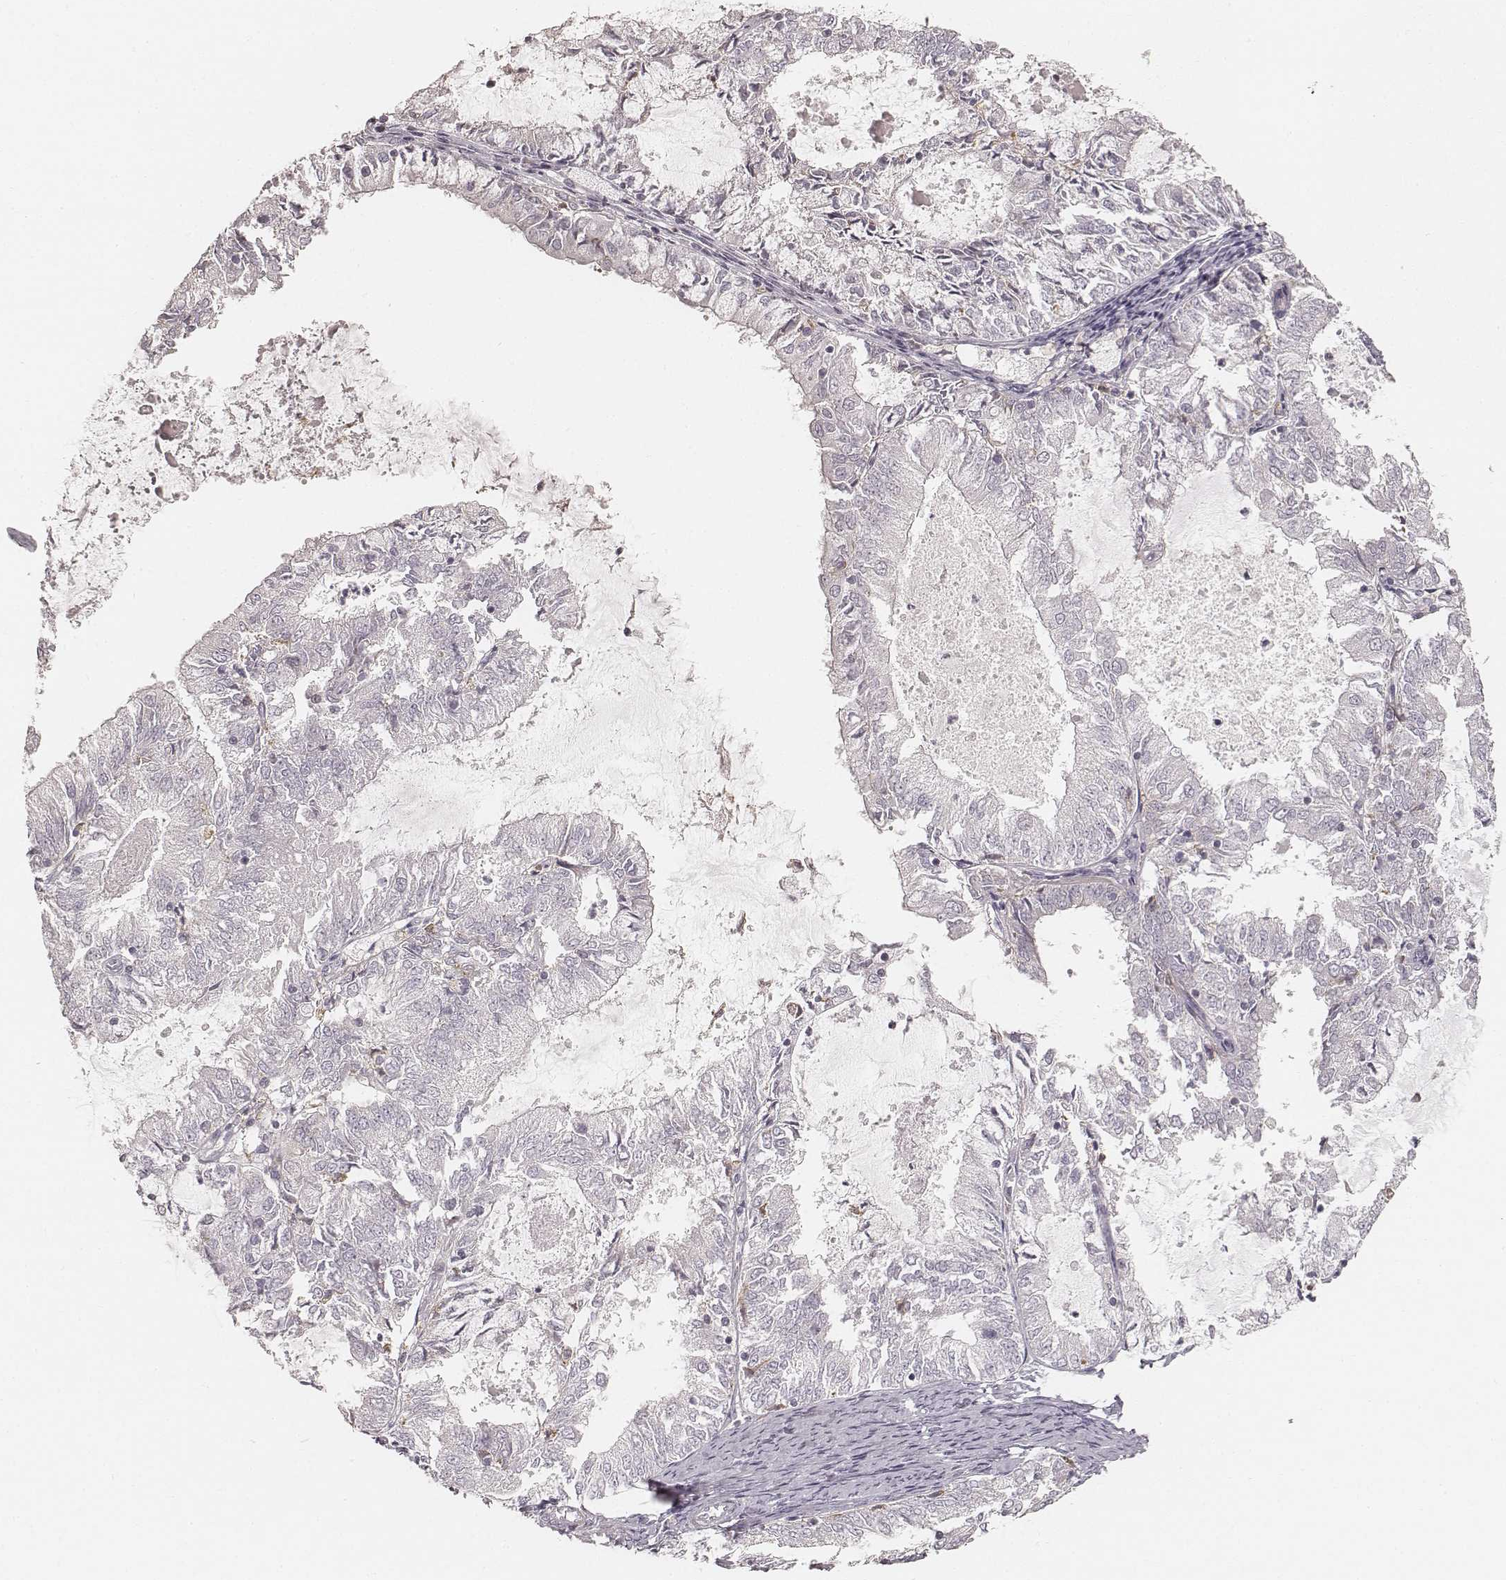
{"staining": {"intensity": "negative", "quantity": "none", "location": "none"}, "tissue": "endometrial cancer", "cell_type": "Tumor cells", "image_type": "cancer", "snomed": [{"axis": "morphology", "description": "Adenocarcinoma, NOS"}, {"axis": "topography", "description": "Endometrium"}], "caption": "Immunohistochemical staining of human endometrial cancer shows no significant positivity in tumor cells.", "gene": "FMNL2", "patient": {"sex": "female", "age": 57}}